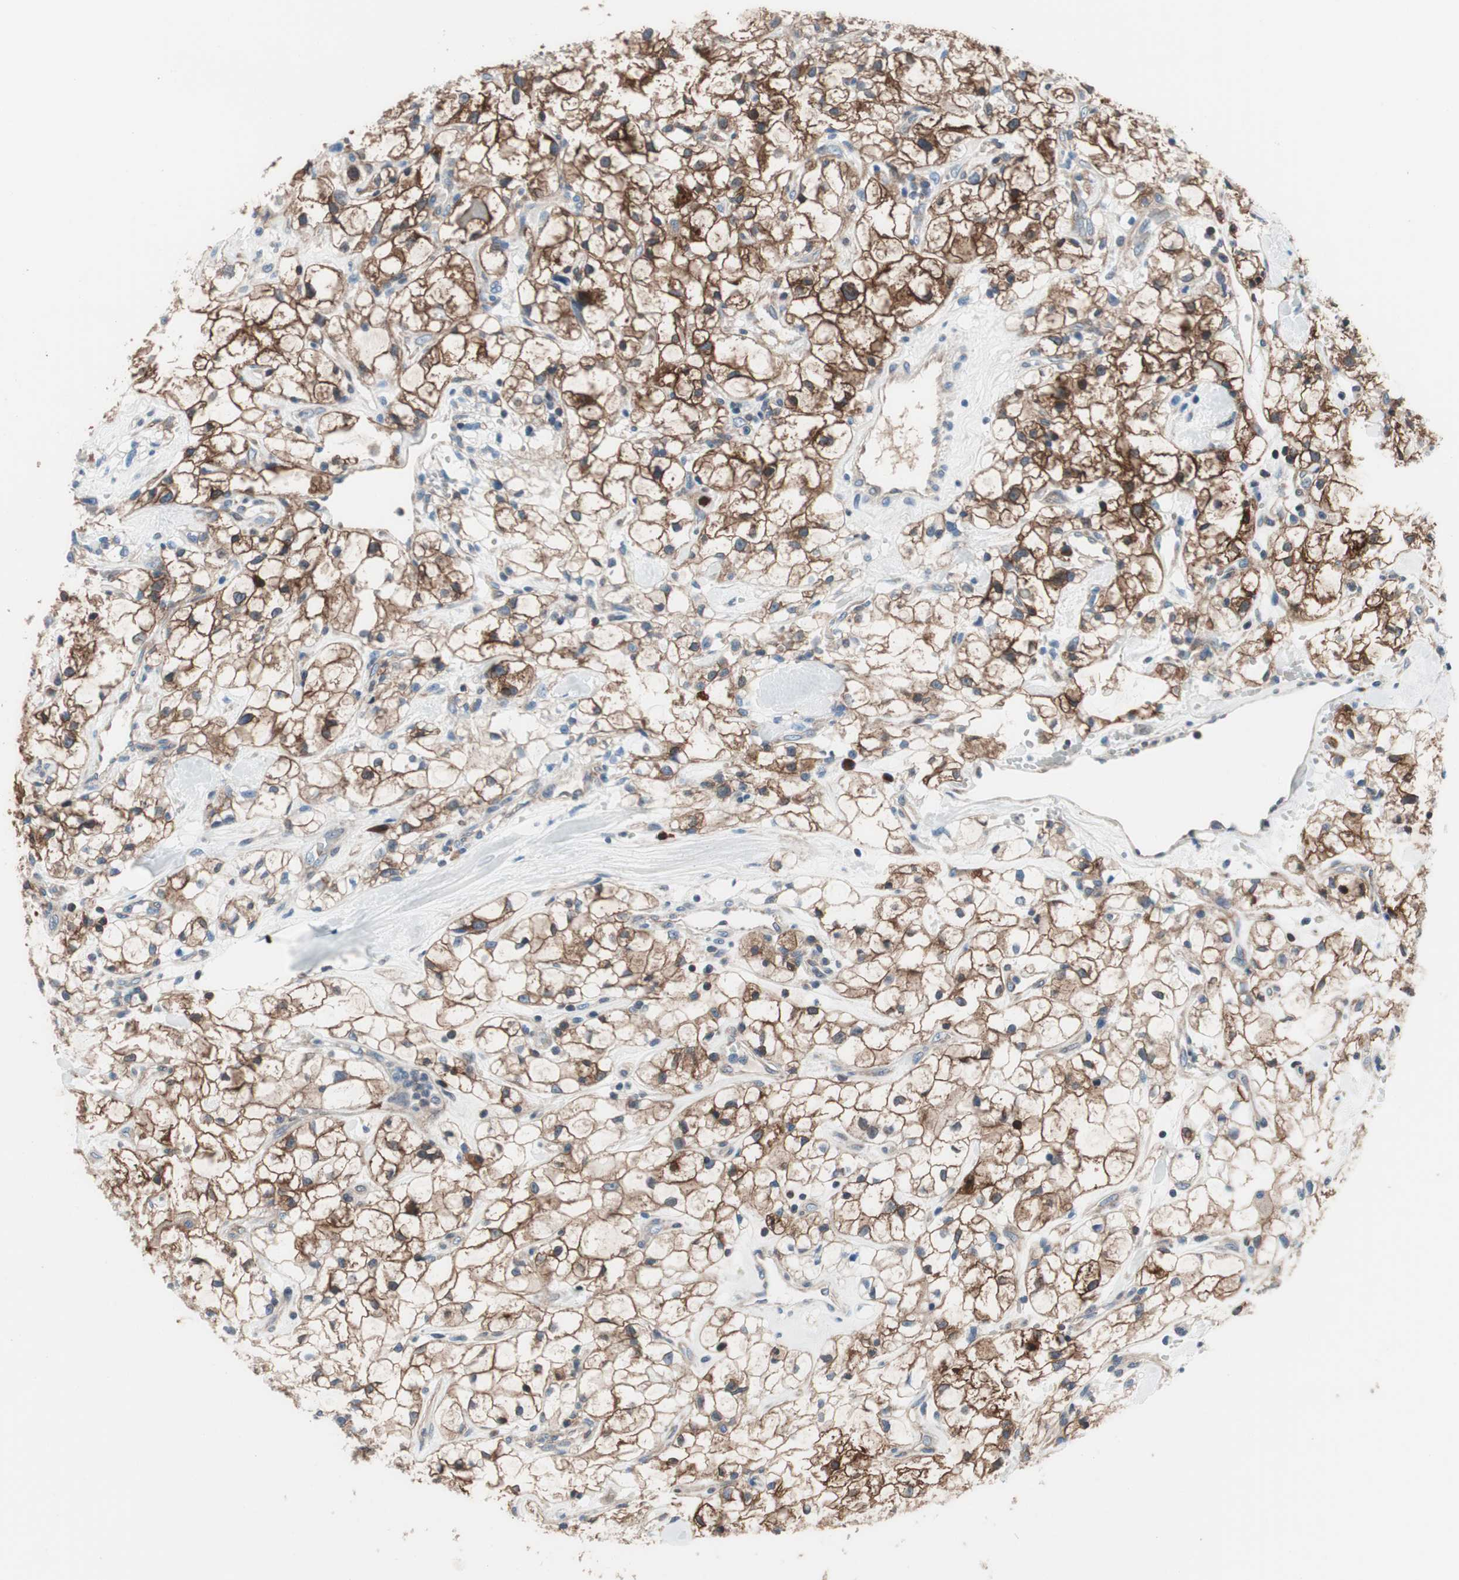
{"staining": {"intensity": "strong", "quantity": ">75%", "location": "none"}, "tissue": "renal cancer", "cell_type": "Tumor cells", "image_type": "cancer", "snomed": [{"axis": "morphology", "description": "Adenocarcinoma, NOS"}, {"axis": "topography", "description": "Kidney"}], "caption": "A high-resolution image shows IHC staining of renal cancer (adenocarcinoma), which reveals strong None expression in about >75% of tumor cells.", "gene": "PRDX2", "patient": {"sex": "female", "age": 60}}